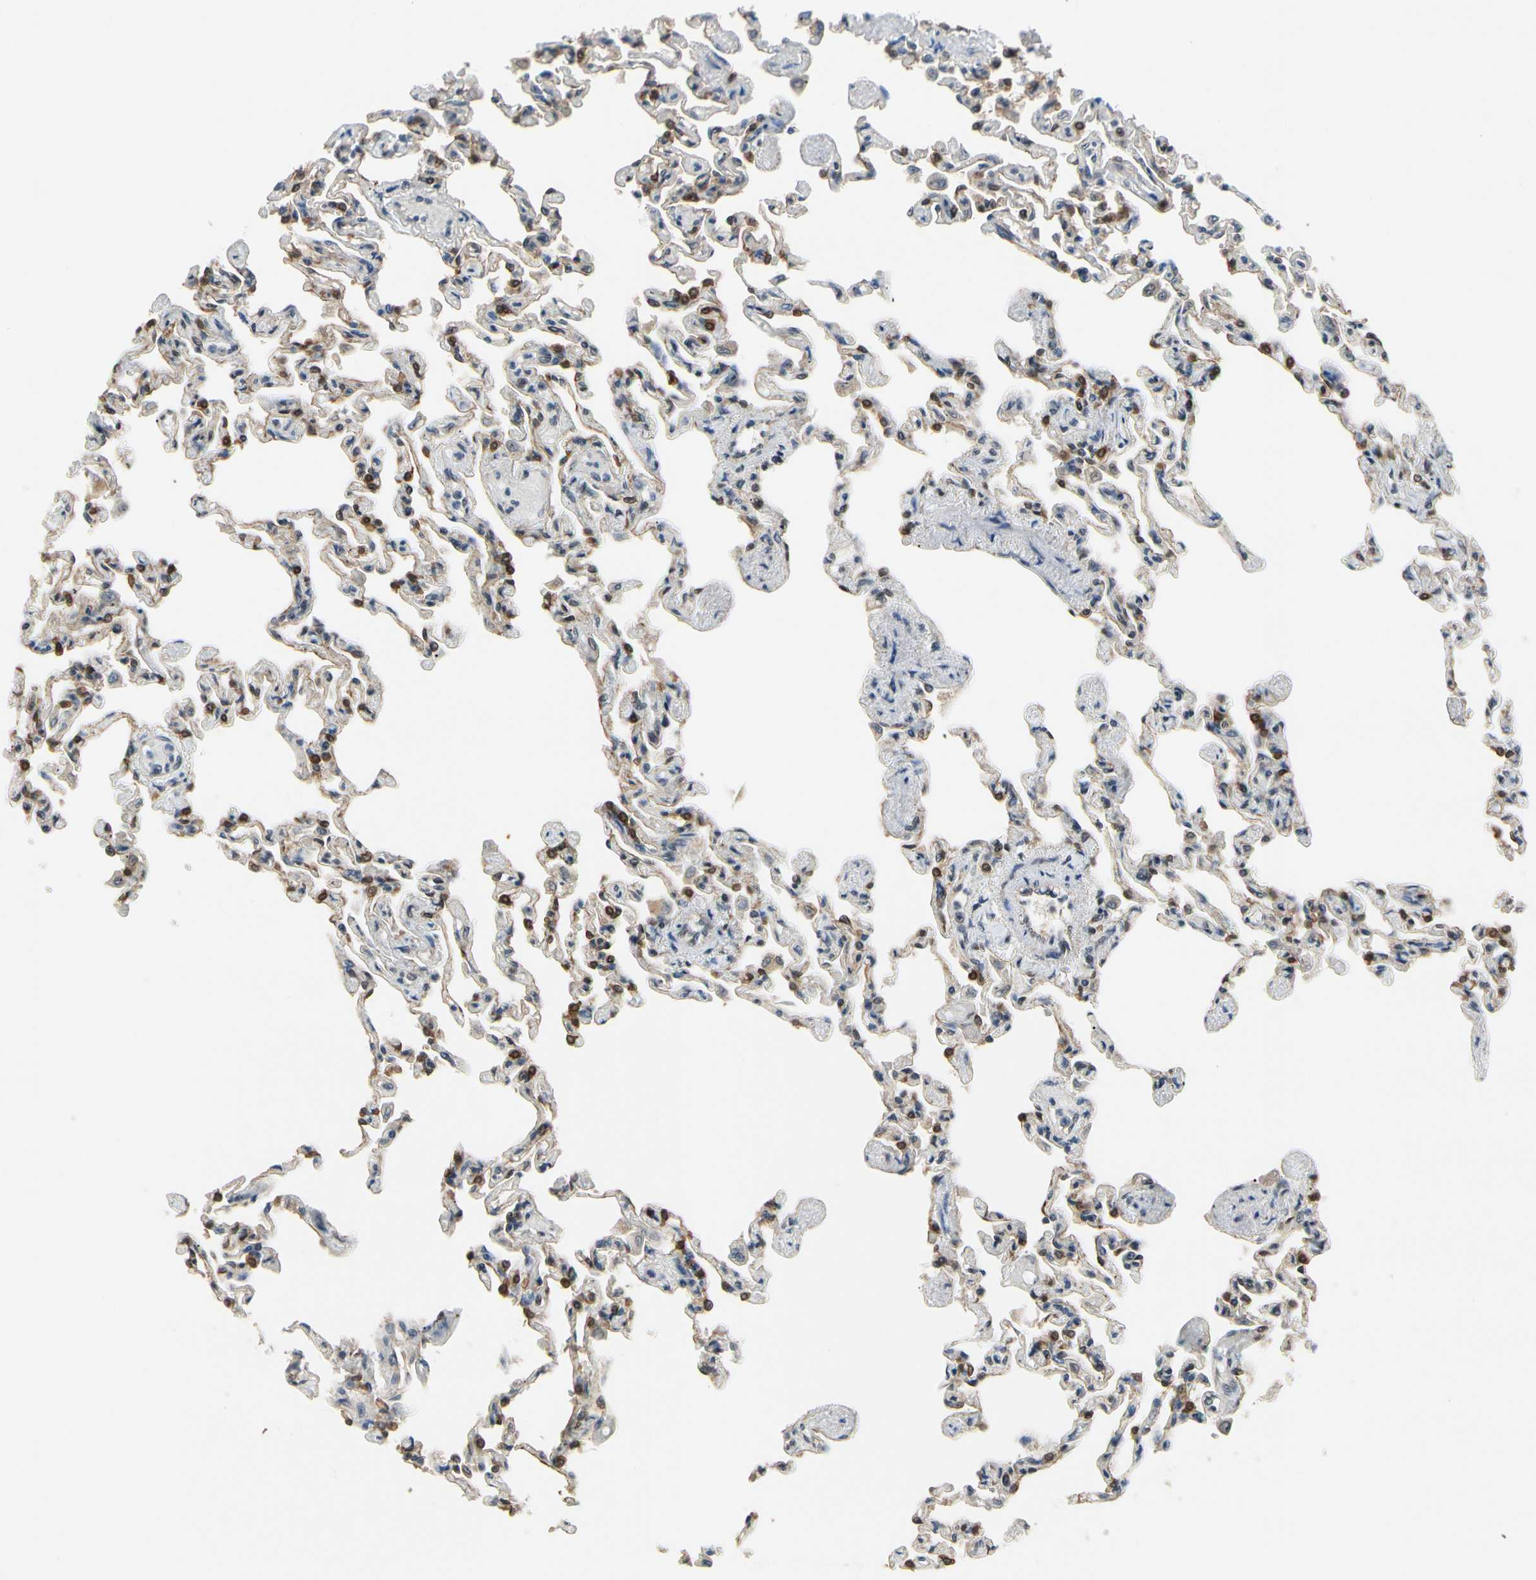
{"staining": {"intensity": "strong", "quantity": "25%-75%", "location": "cytoplasmic/membranous,nuclear"}, "tissue": "lung", "cell_type": "Alveolar cells", "image_type": "normal", "snomed": [{"axis": "morphology", "description": "Normal tissue, NOS"}, {"axis": "topography", "description": "Lung"}], "caption": "Lung stained with a brown dye reveals strong cytoplasmic/membranous,nuclear positive expression in about 25%-75% of alveolar cells.", "gene": "TAF12", "patient": {"sex": "male", "age": 21}}